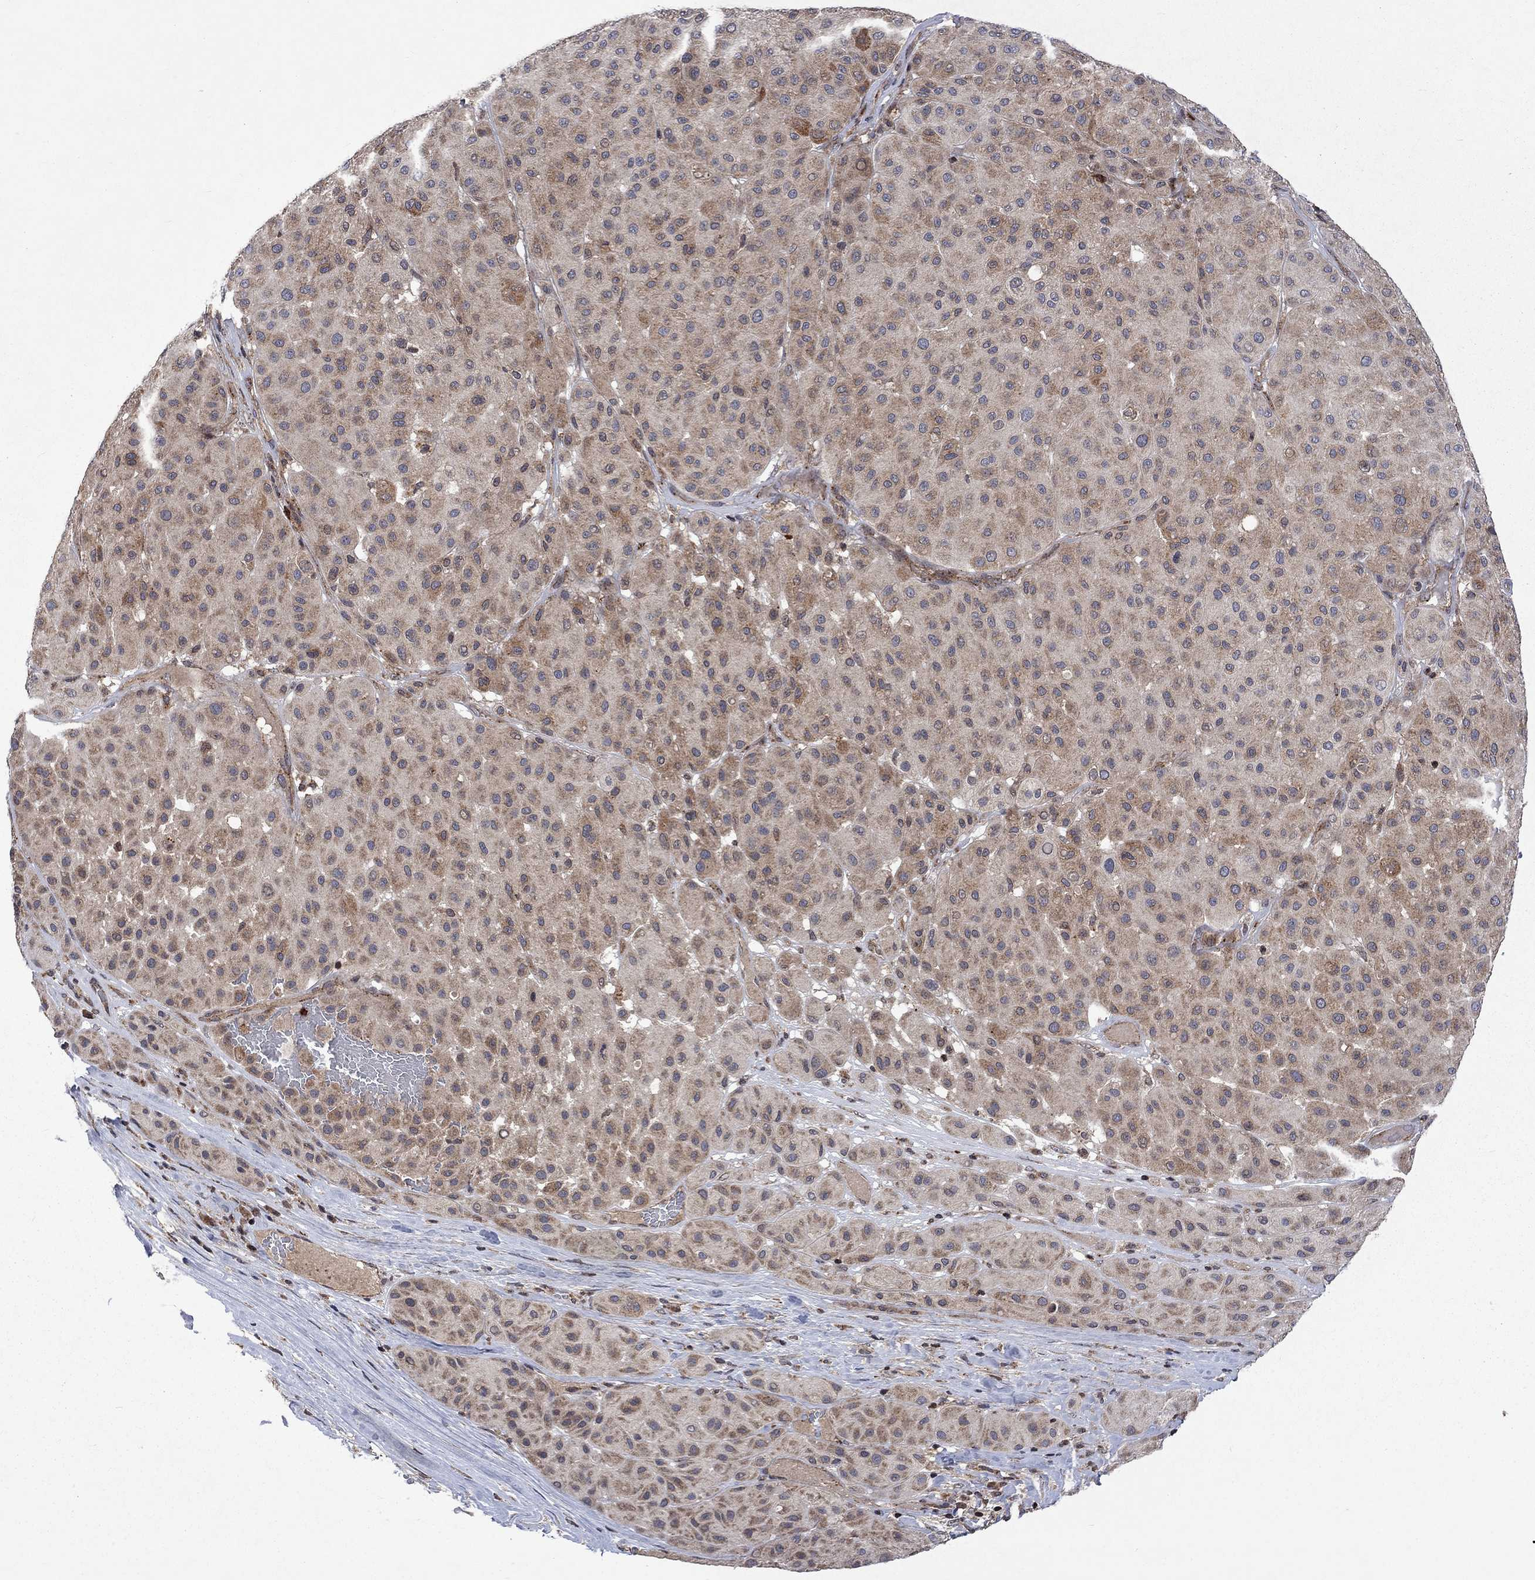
{"staining": {"intensity": "weak", "quantity": "25%-75%", "location": "cytoplasmic/membranous"}, "tissue": "melanoma", "cell_type": "Tumor cells", "image_type": "cancer", "snomed": [{"axis": "morphology", "description": "Malignant melanoma, Metastatic site"}, {"axis": "topography", "description": "Smooth muscle"}], "caption": "Protein staining displays weak cytoplasmic/membranous expression in approximately 25%-75% of tumor cells in malignant melanoma (metastatic site).", "gene": "TMEM33", "patient": {"sex": "male", "age": 41}}